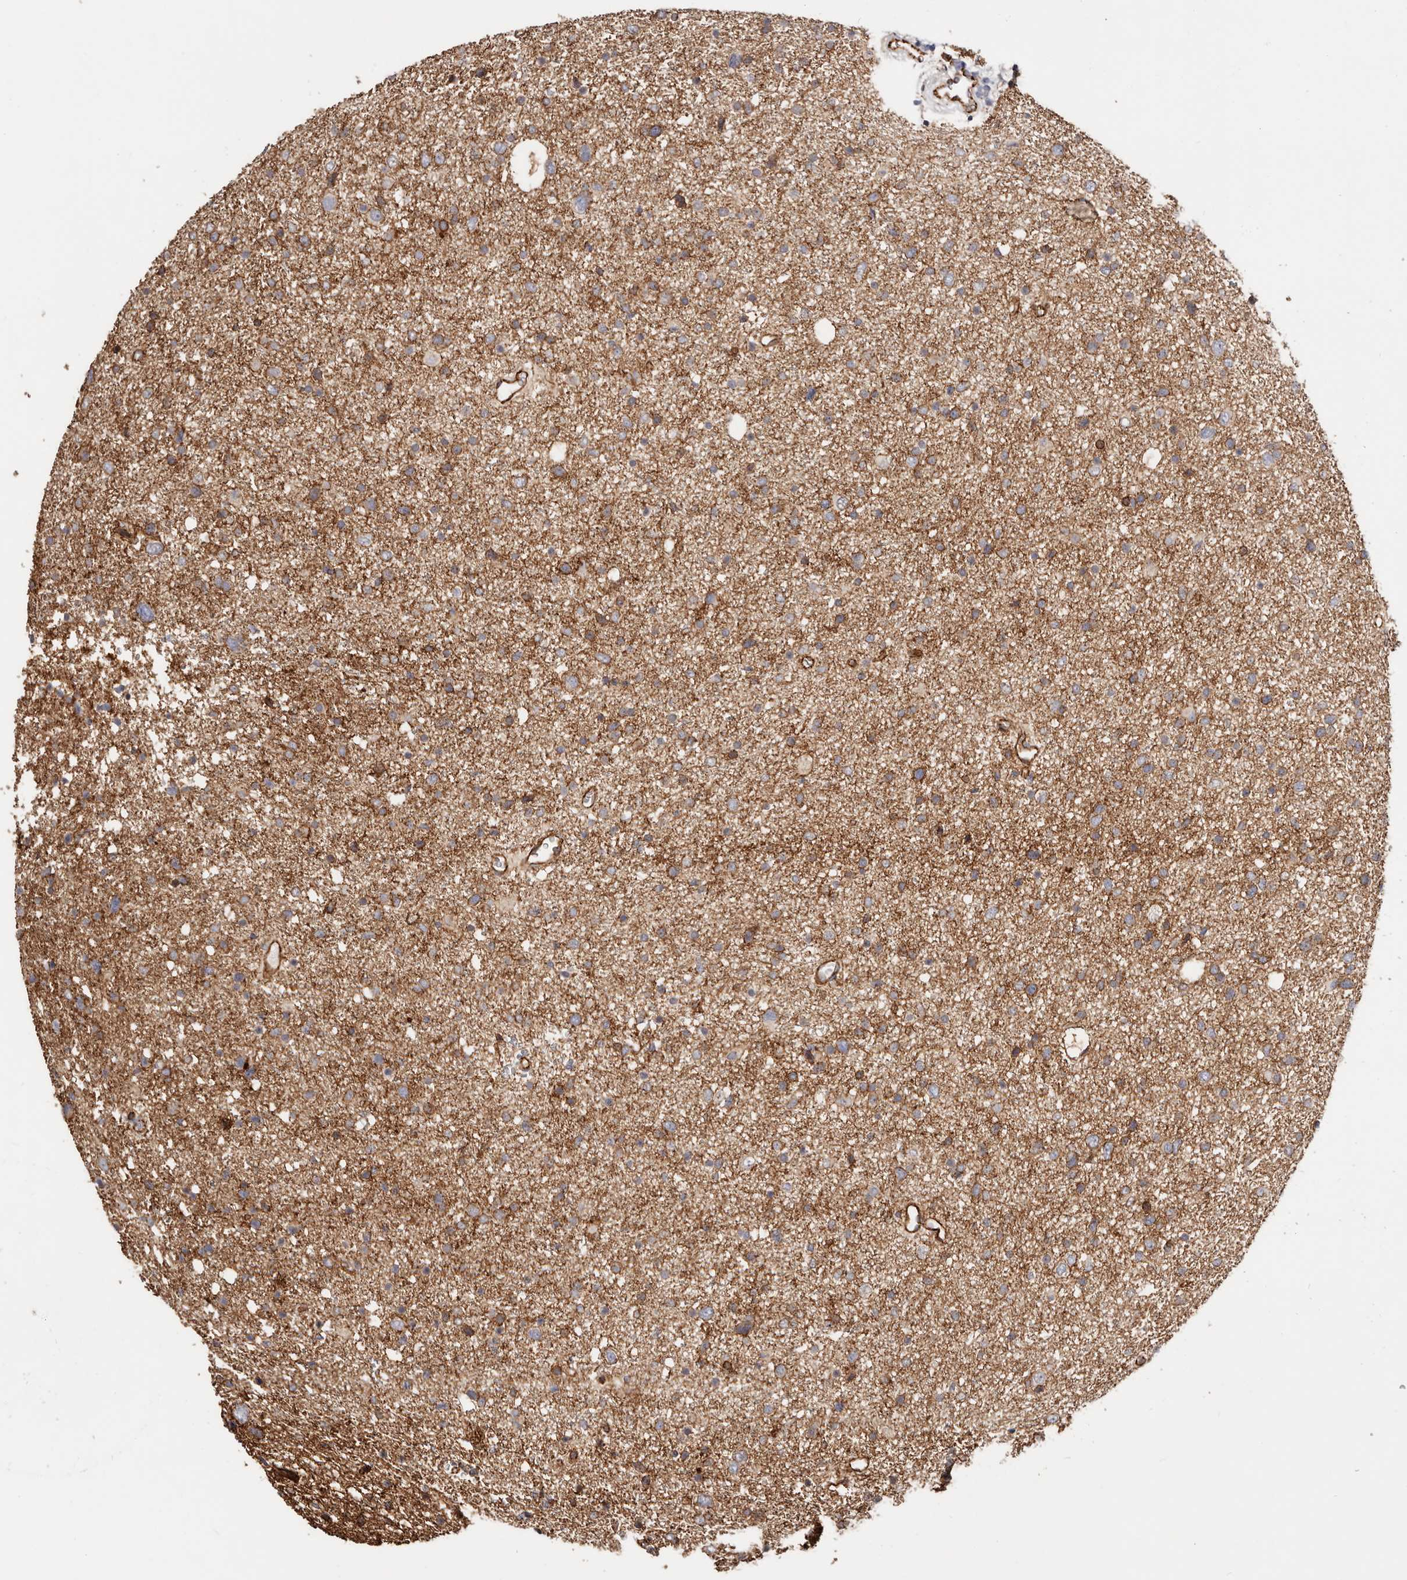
{"staining": {"intensity": "moderate", "quantity": ">75%", "location": "cytoplasmic/membranous"}, "tissue": "glioma", "cell_type": "Tumor cells", "image_type": "cancer", "snomed": [{"axis": "morphology", "description": "Glioma, malignant, Low grade"}, {"axis": "topography", "description": "Brain"}], "caption": "Immunohistochemical staining of human malignant low-grade glioma exhibits medium levels of moderate cytoplasmic/membranous staining in approximately >75% of tumor cells. (IHC, brightfield microscopy, high magnification).", "gene": "CTNNB1", "patient": {"sex": "female", "age": 37}}